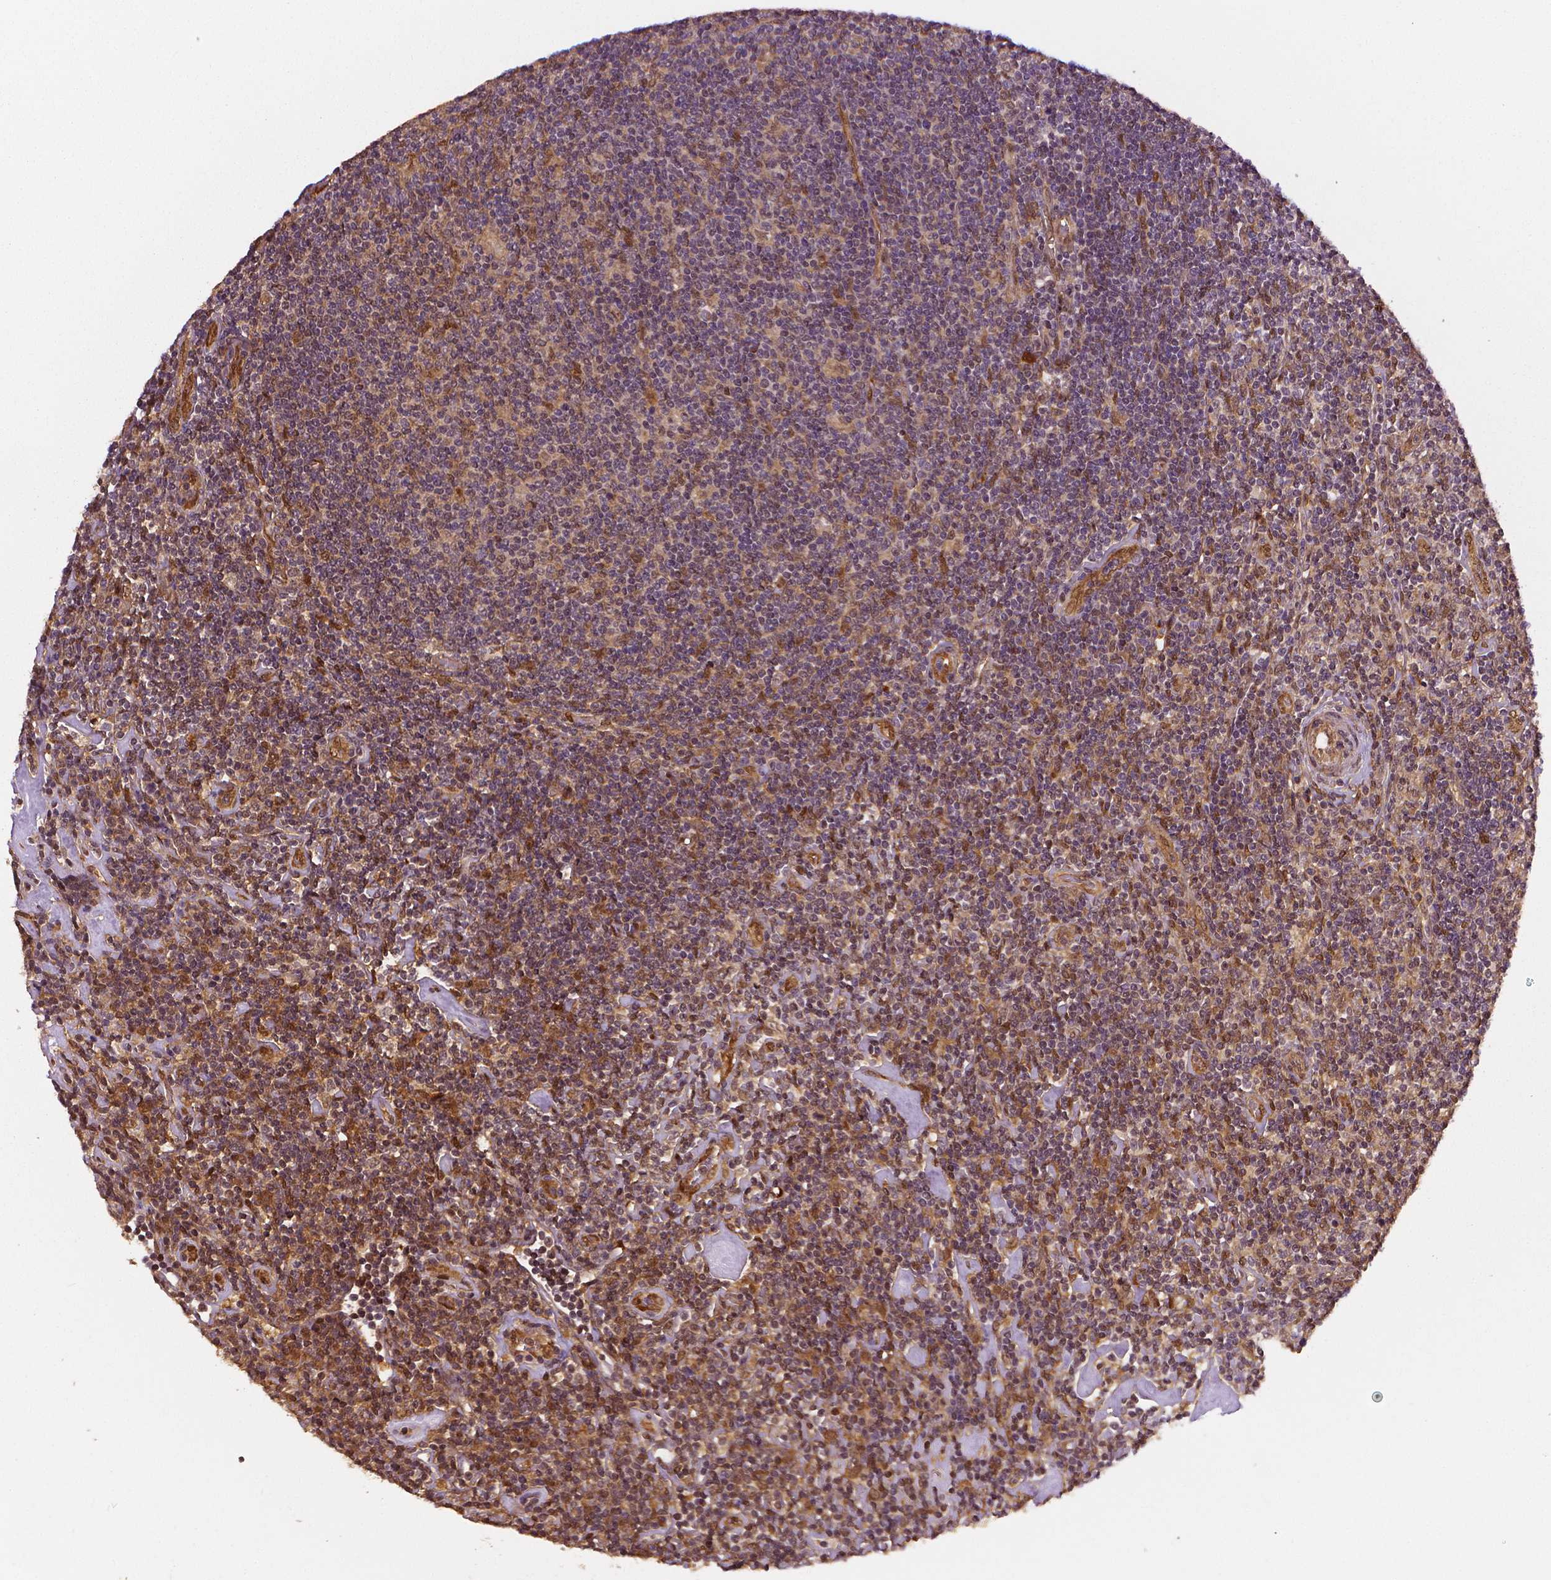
{"staining": {"intensity": "weak", "quantity": ">75%", "location": "cytoplasmic/membranous,nuclear"}, "tissue": "lymphoma", "cell_type": "Tumor cells", "image_type": "cancer", "snomed": [{"axis": "morphology", "description": "Hodgkin's disease, NOS"}, {"axis": "topography", "description": "Lymph node"}], "caption": "DAB (3,3'-diaminobenzidine) immunohistochemical staining of human lymphoma demonstrates weak cytoplasmic/membranous and nuclear protein staining in approximately >75% of tumor cells. Ihc stains the protein in brown and the nuclei are stained blue.", "gene": "STAT3", "patient": {"sex": "male", "age": 40}}